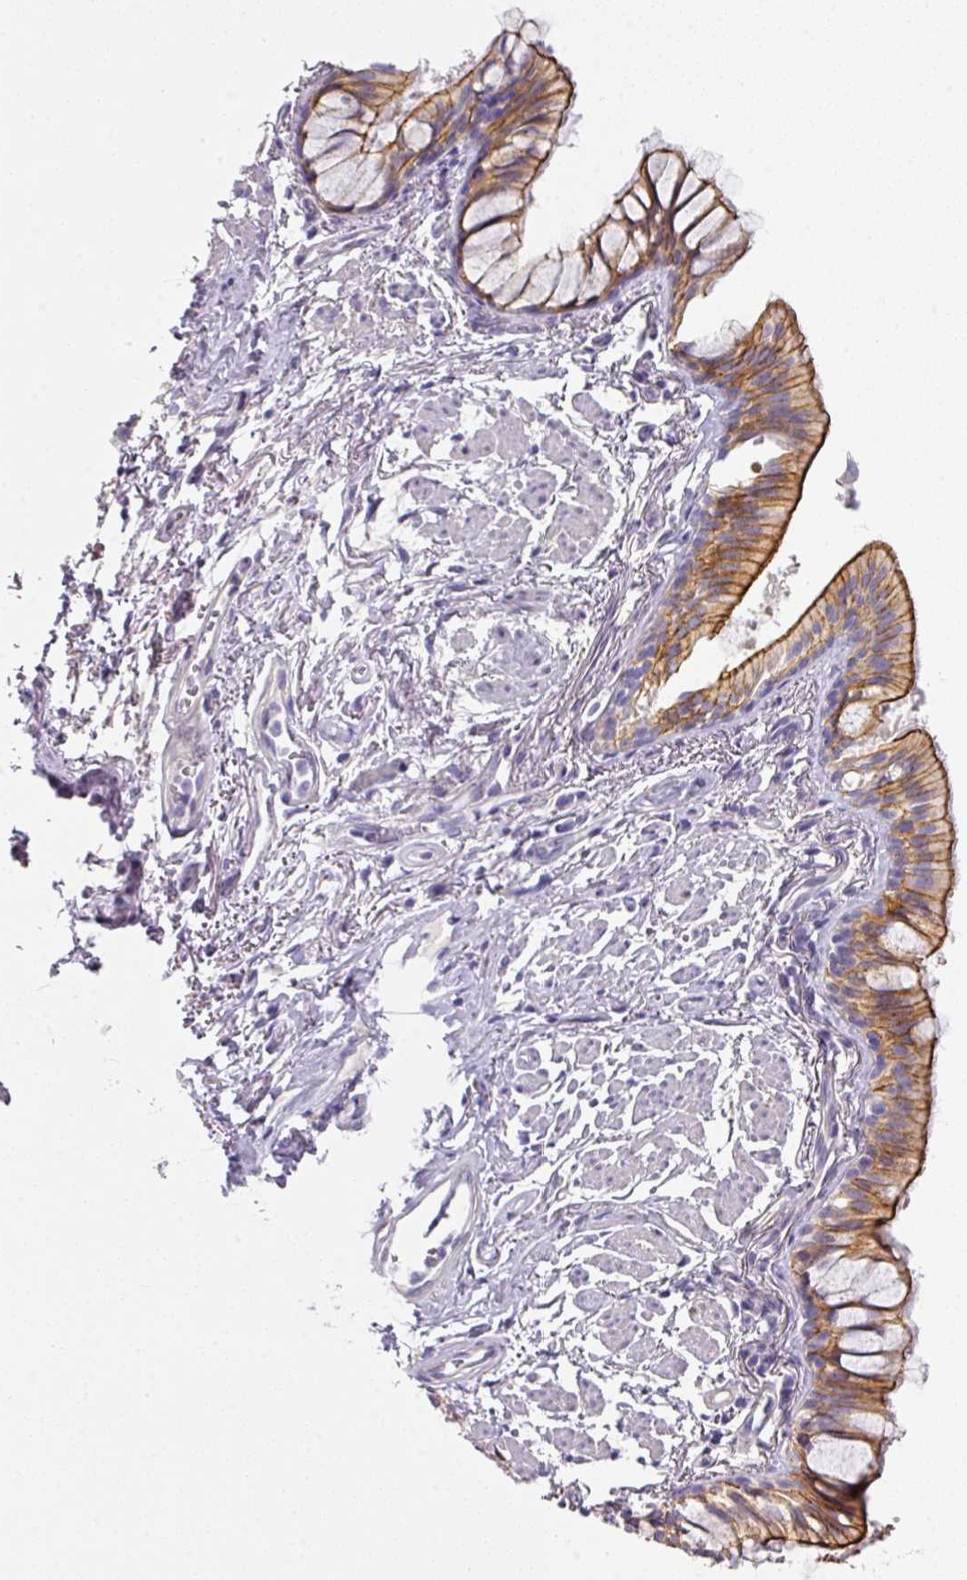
{"staining": {"intensity": "moderate", "quantity": ">75%", "location": "cytoplasmic/membranous"}, "tissue": "bronchus", "cell_type": "Respiratory epithelial cells", "image_type": "normal", "snomed": [{"axis": "morphology", "description": "Normal tissue, NOS"}, {"axis": "topography", "description": "Bronchus"}], "caption": "IHC image of unremarkable bronchus: human bronchus stained using immunohistochemistry (IHC) reveals medium levels of moderate protein expression localized specifically in the cytoplasmic/membranous of respiratory epithelial cells, appearing as a cytoplasmic/membranous brown color.", "gene": "ANKRD29", "patient": {"sex": "male", "age": 70}}